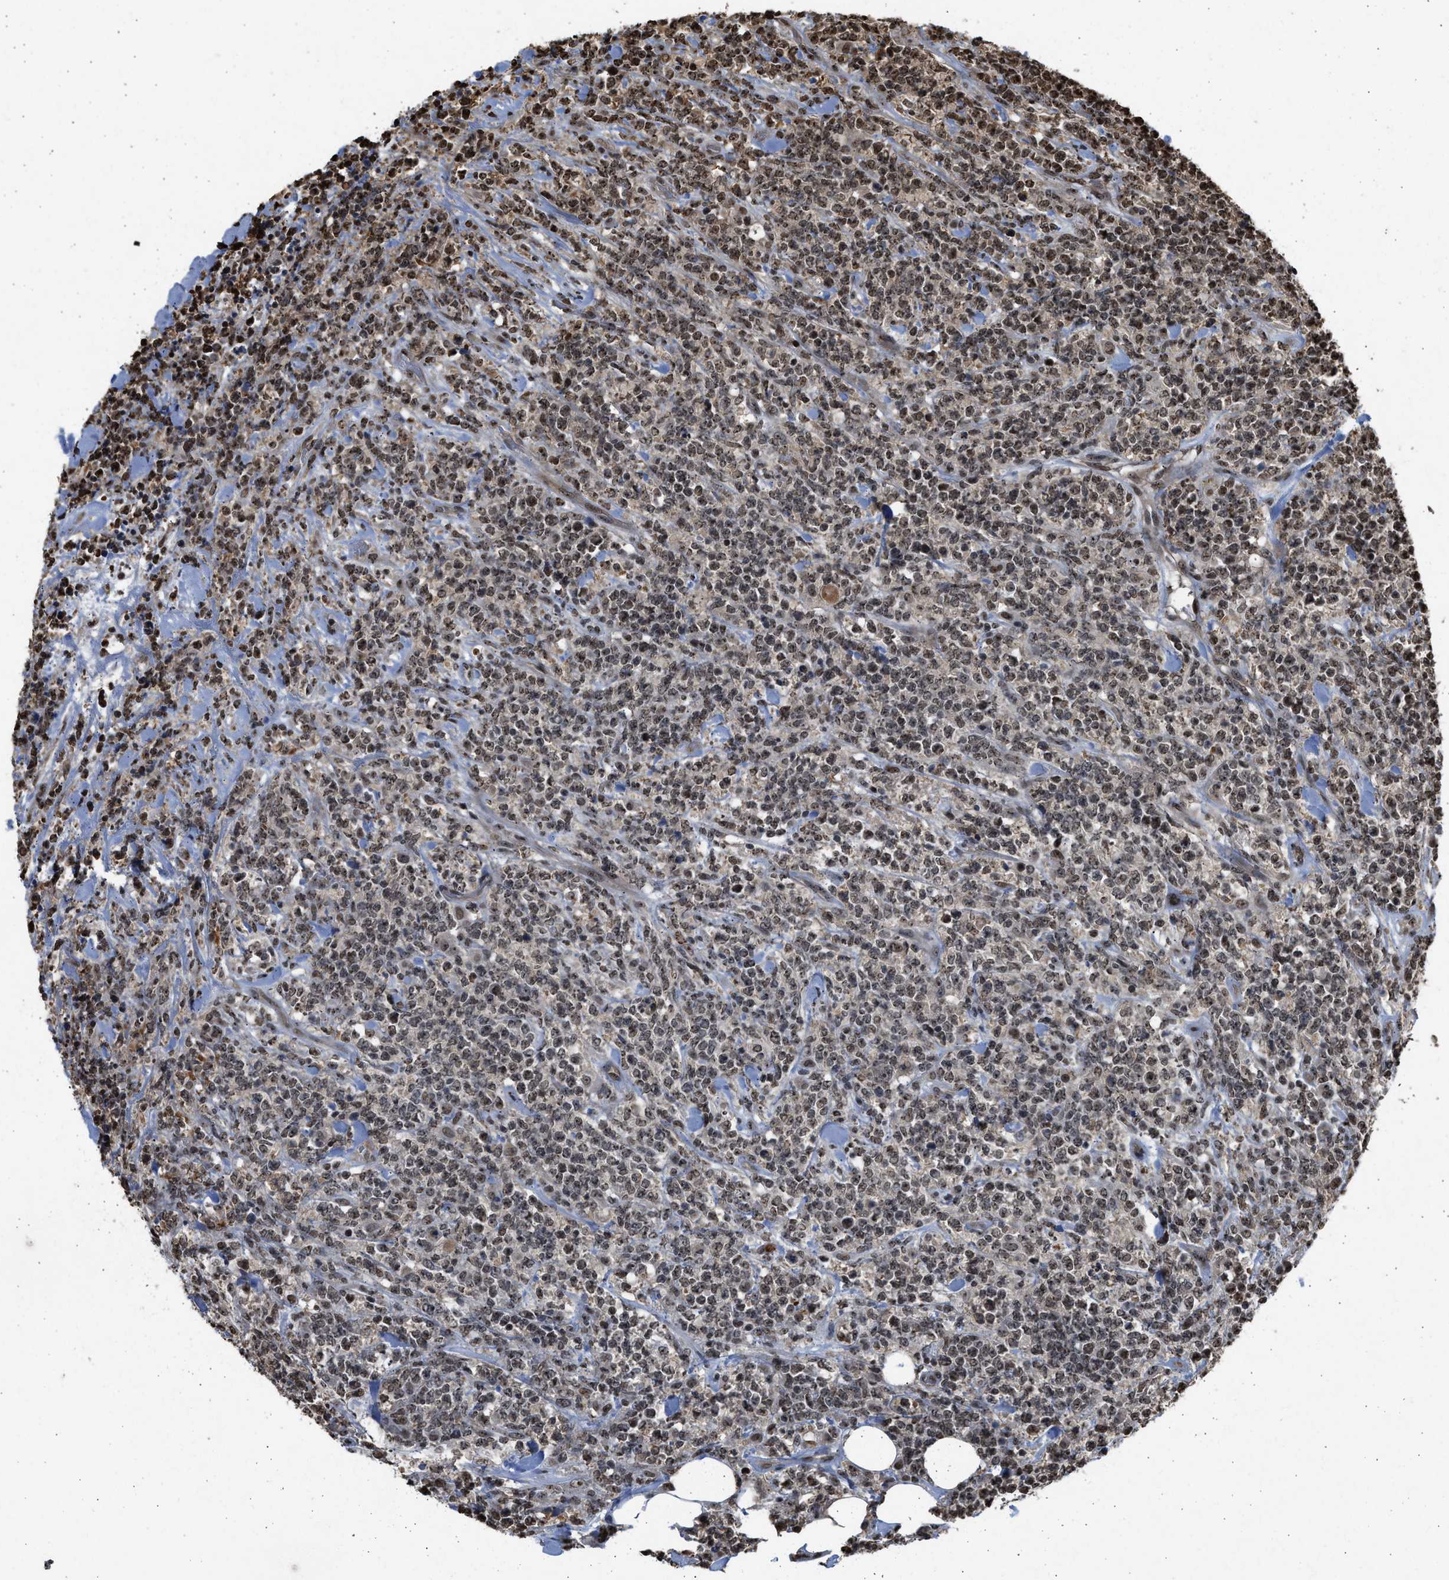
{"staining": {"intensity": "weak", "quantity": ">75%", "location": "nuclear"}, "tissue": "lymphoma", "cell_type": "Tumor cells", "image_type": "cancer", "snomed": [{"axis": "morphology", "description": "Malignant lymphoma, non-Hodgkin's type, High grade"}, {"axis": "topography", "description": "Soft tissue"}], "caption": "Human malignant lymphoma, non-Hodgkin's type (high-grade) stained with a protein marker reveals weak staining in tumor cells.", "gene": "TFDP2", "patient": {"sex": "male", "age": 18}}